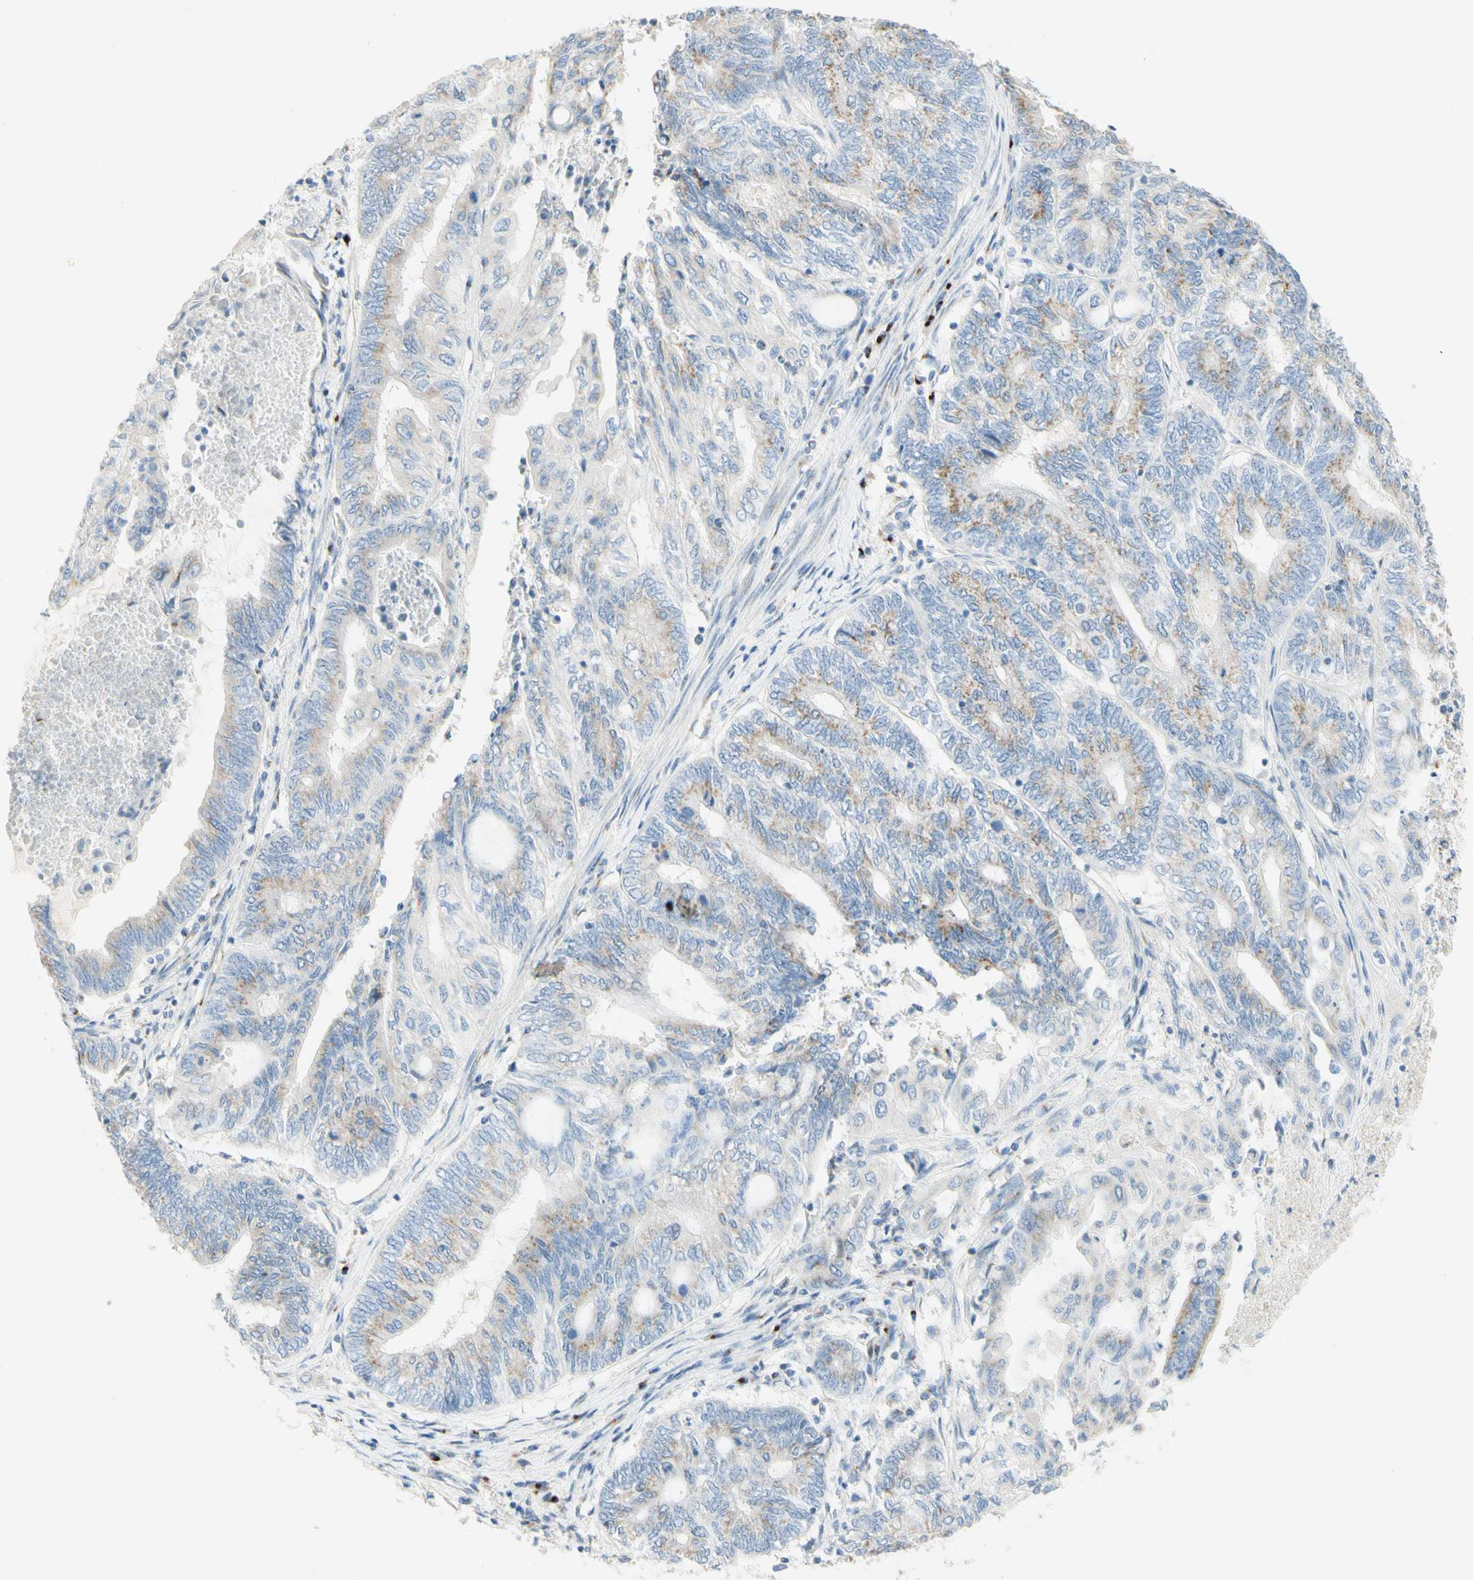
{"staining": {"intensity": "moderate", "quantity": ">75%", "location": "cytoplasmic/membranous"}, "tissue": "endometrial cancer", "cell_type": "Tumor cells", "image_type": "cancer", "snomed": [{"axis": "morphology", "description": "Adenocarcinoma, NOS"}, {"axis": "topography", "description": "Uterus"}, {"axis": "topography", "description": "Endometrium"}], "caption": "A histopathology image of human endometrial cancer stained for a protein exhibits moderate cytoplasmic/membranous brown staining in tumor cells. The protein is shown in brown color, while the nuclei are stained blue.", "gene": "MANEA", "patient": {"sex": "female", "age": 70}}